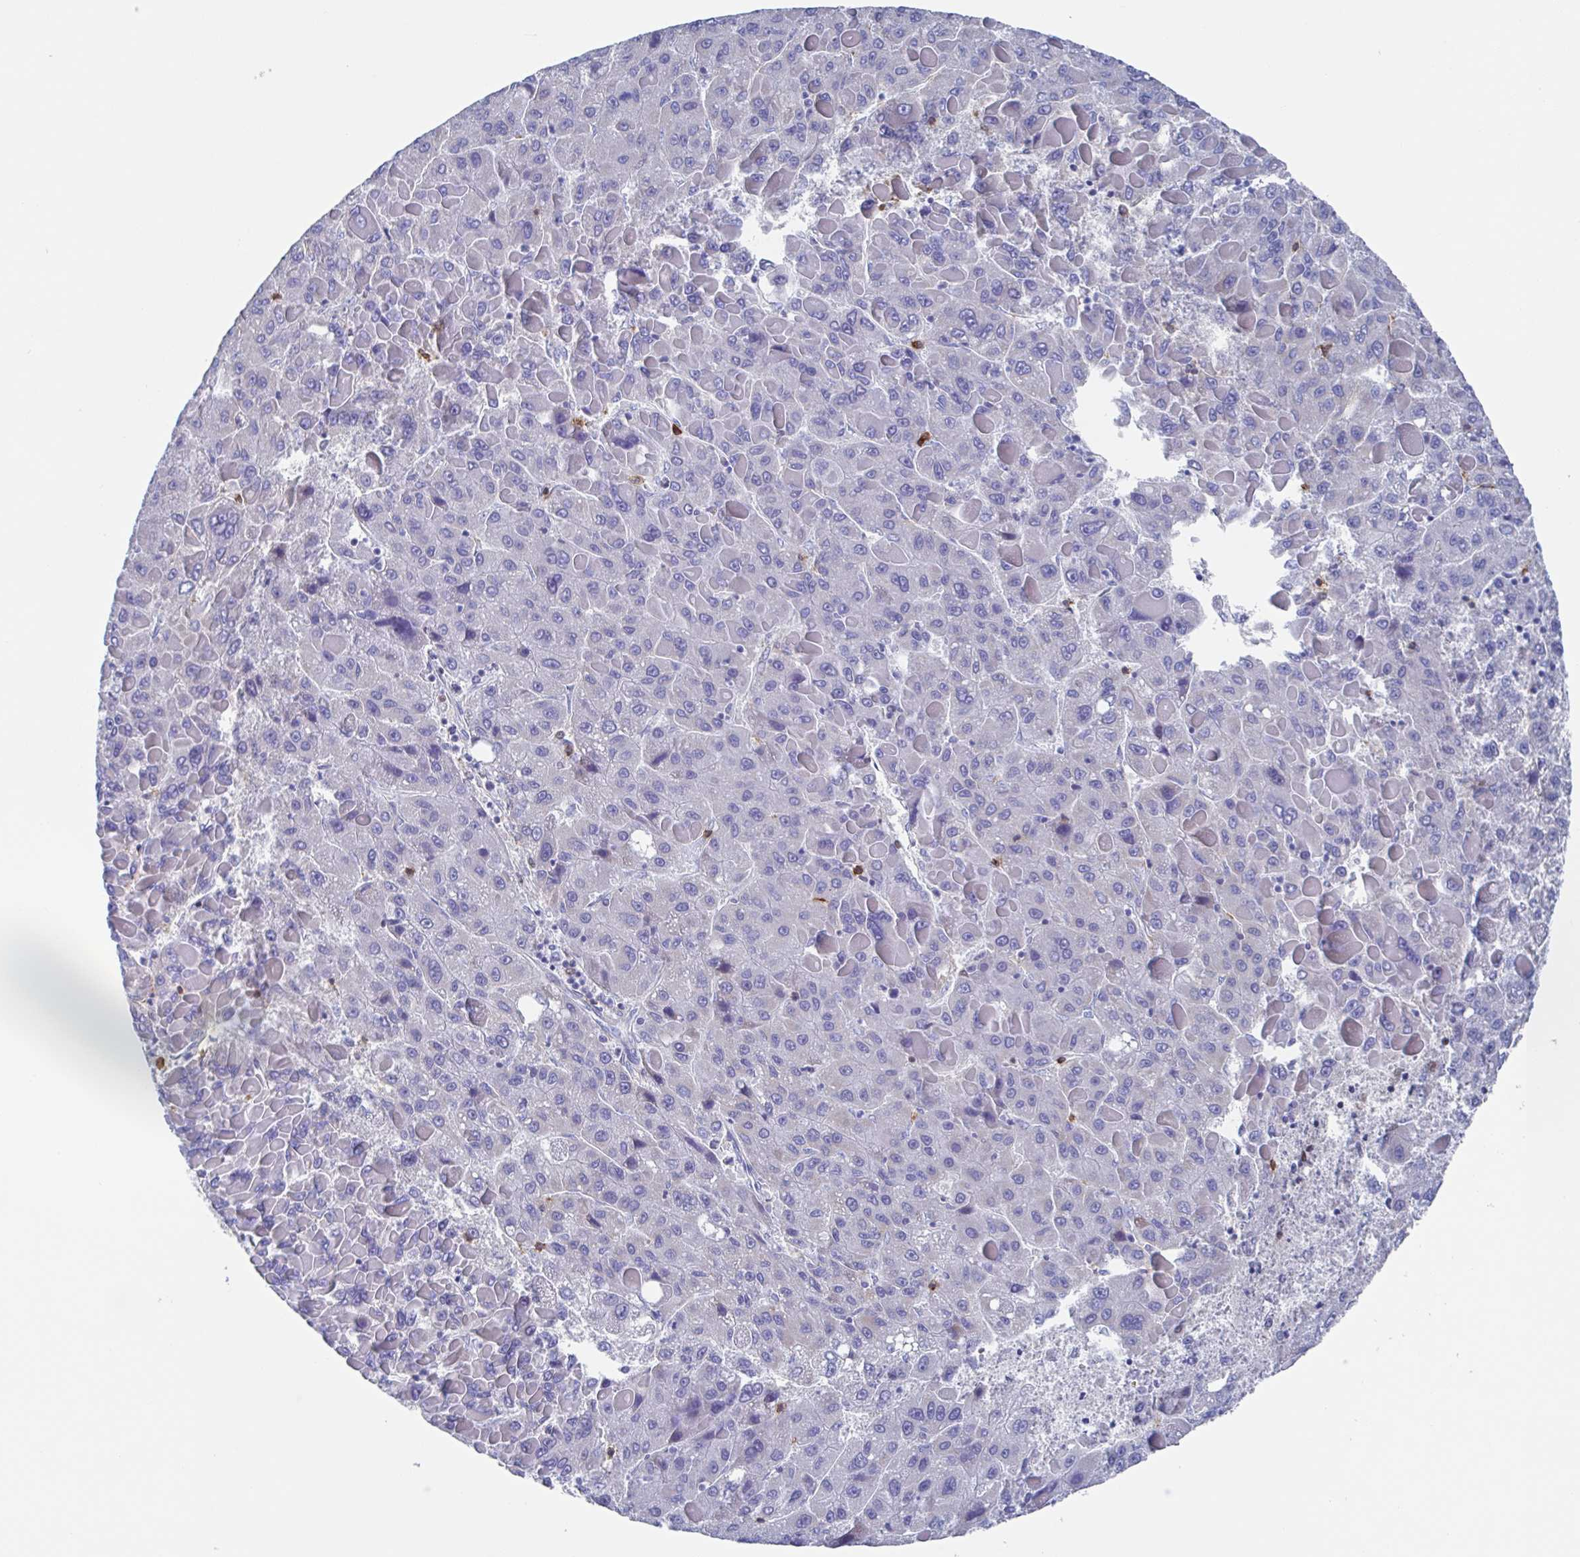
{"staining": {"intensity": "negative", "quantity": "none", "location": "none"}, "tissue": "liver cancer", "cell_type": "Tumor cells", "image_type": "cancer", "snomed": [{"axis": "morphology", "description": "Carcinoma, Hepatocellular, NOS"}, {"axis": "topography", "description": "Liver"}], "caption": "A photomicrograph of liver cancer stained for a protein shows no brown staining in tumor cells. Nuclei are stained in blue.", "gene": "FCGR3A", "patient": {"sex": "female", "age": 82}}